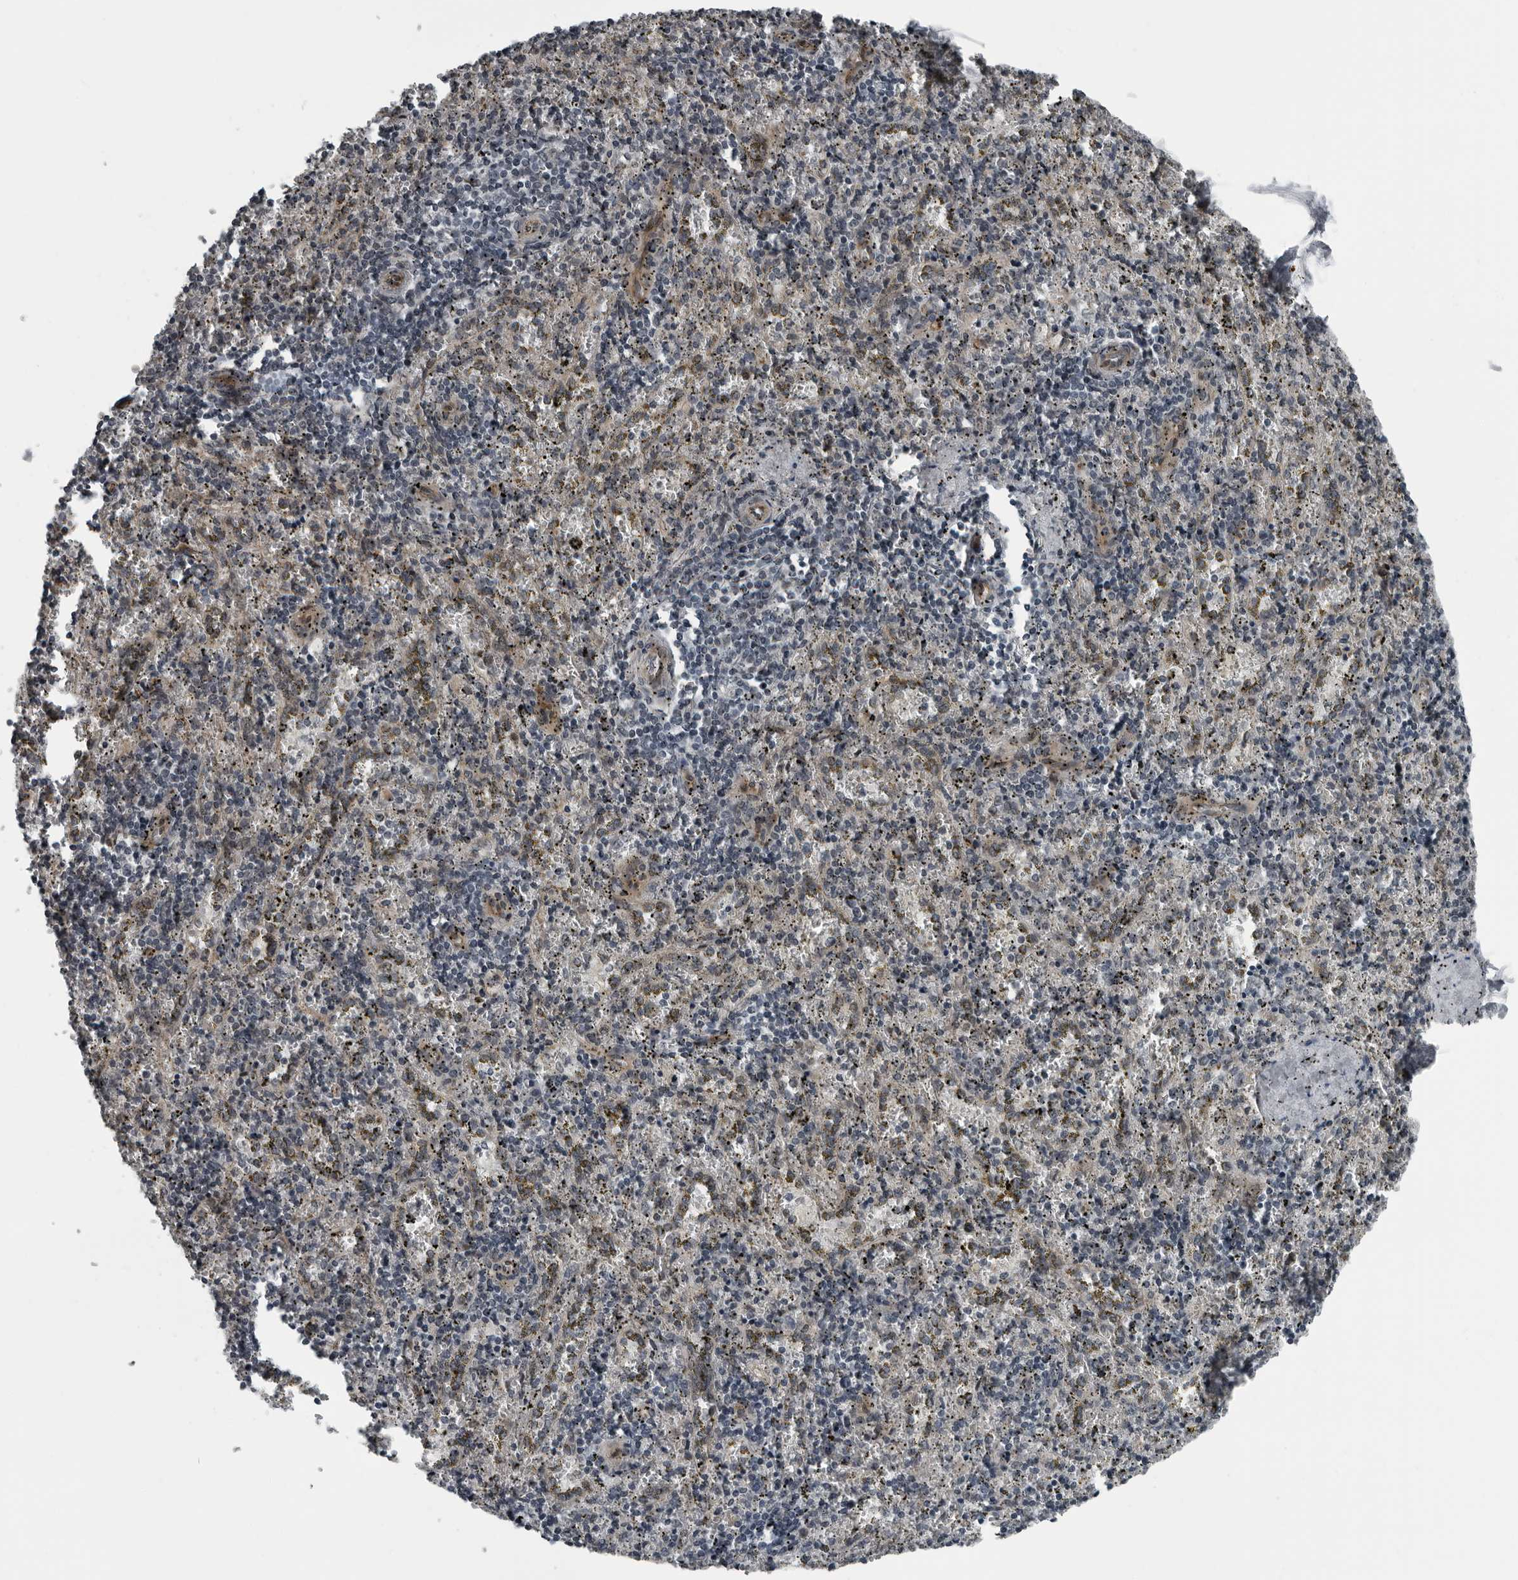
{"staining": {"intensity": "negative", "quantity": "none", "location": "none"}, "tissue": "spleen", "cell_type": "Cells in red pulp", "image_type": "normal", "snomed": [{"axis": "morphology", "description": "Normal tissue, NOS"}, {"axis": "topography", "description": "Spleen"}], "caption": "Immunohistochemistry (IHC) of unremarkable spleen shows no positivity in cells in red pulp.", "gene": "FAM102B", "patient": {"sex": "male", "age": 11}}